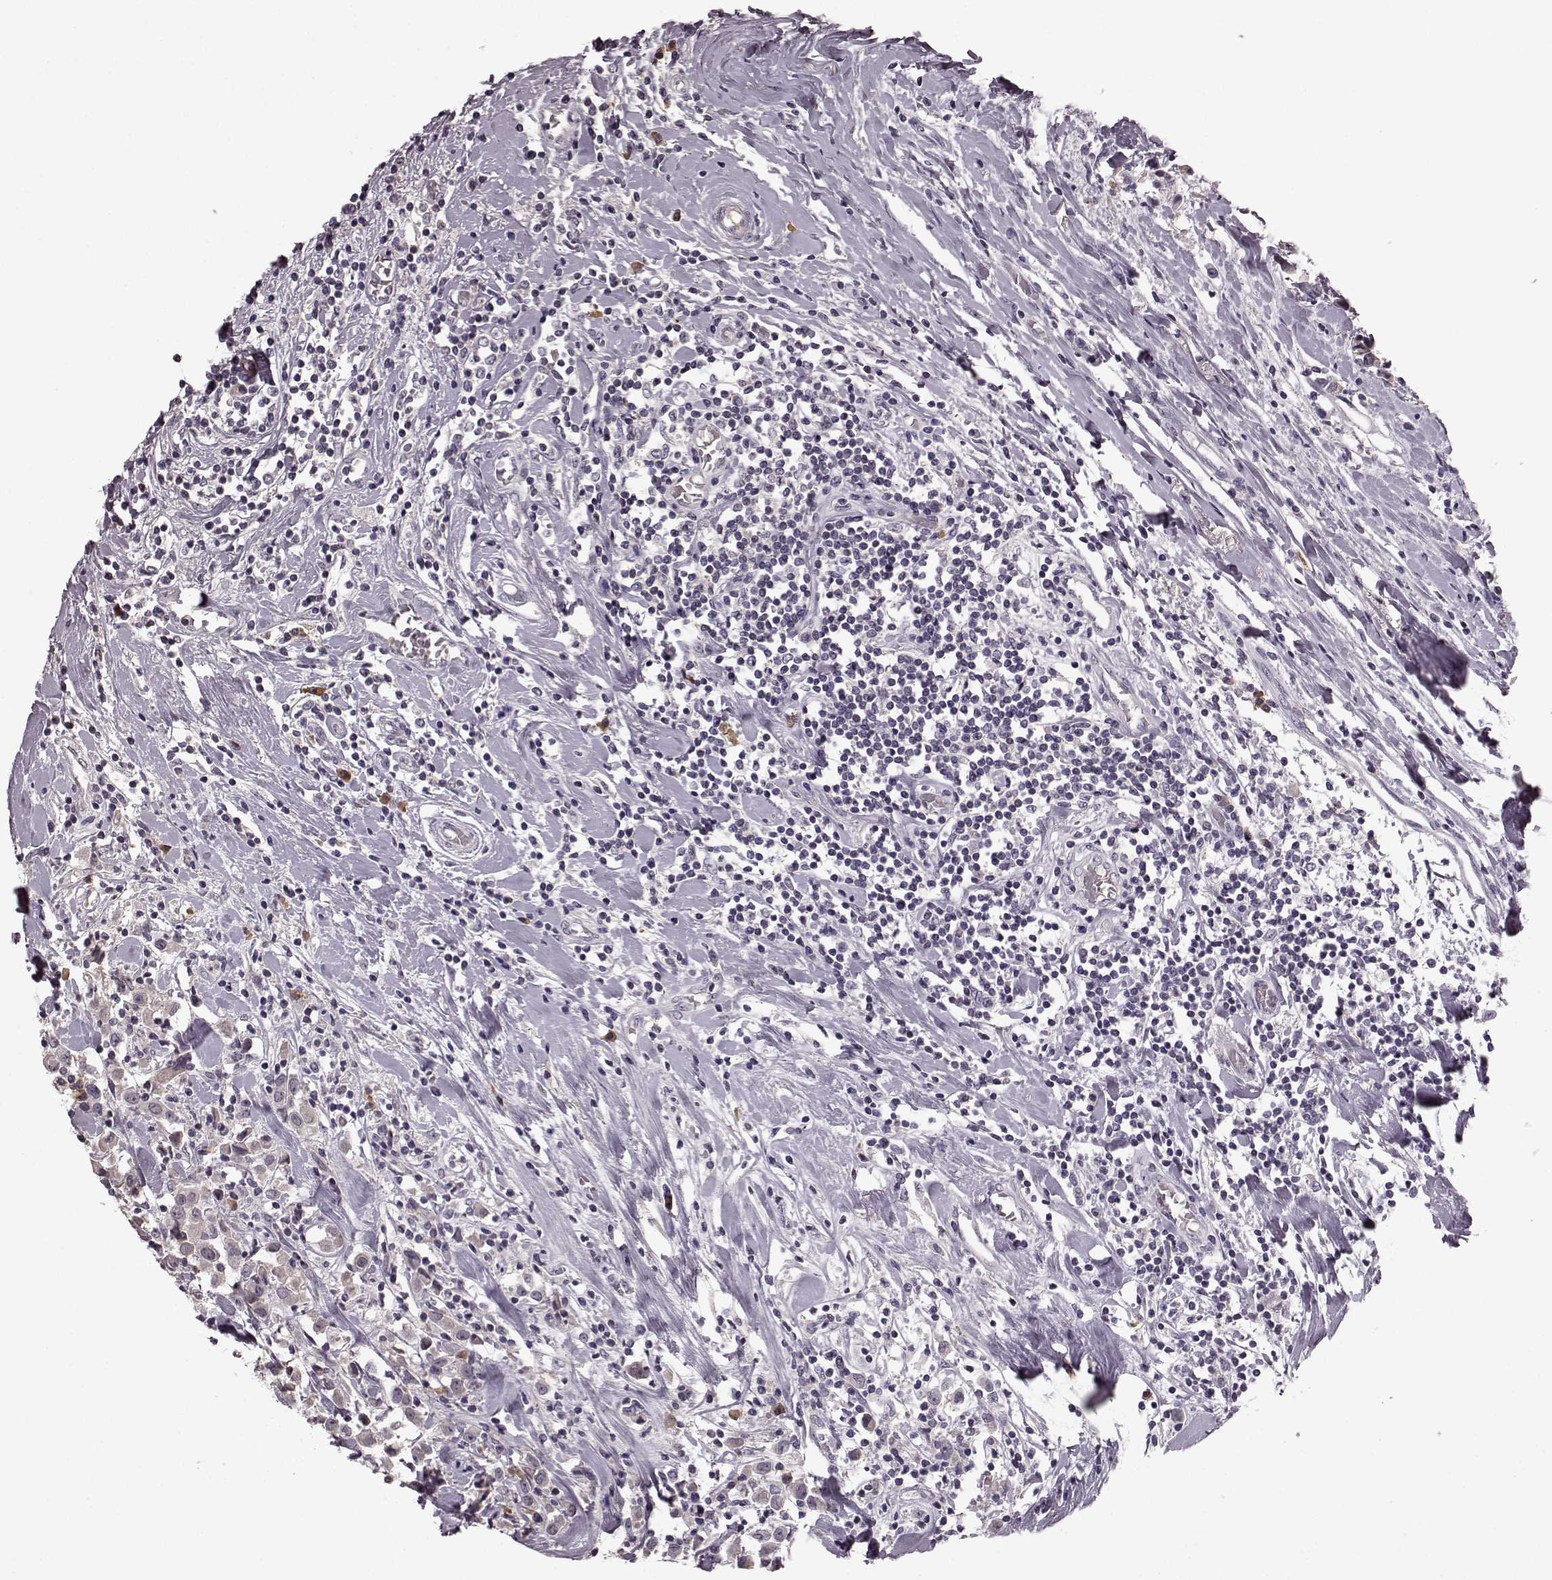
{"staining": {"intensity": "negative", "quantity": "none", "location": "none"}, "tissue": "breast cancer", "cell_type": "Tumor cells", "image_type": "cancer", "snomed": [{"axis": "morphology", "description": "Duct carcinoma"}, {"axis": "topography", "description": "Breast"}], "caption": "This is an immunohistochemistry micrograph of human breast cancer. There is no positivity in tumor cells.", "gene": "NRL", "patient": {"sex": "female", "age": 61}}